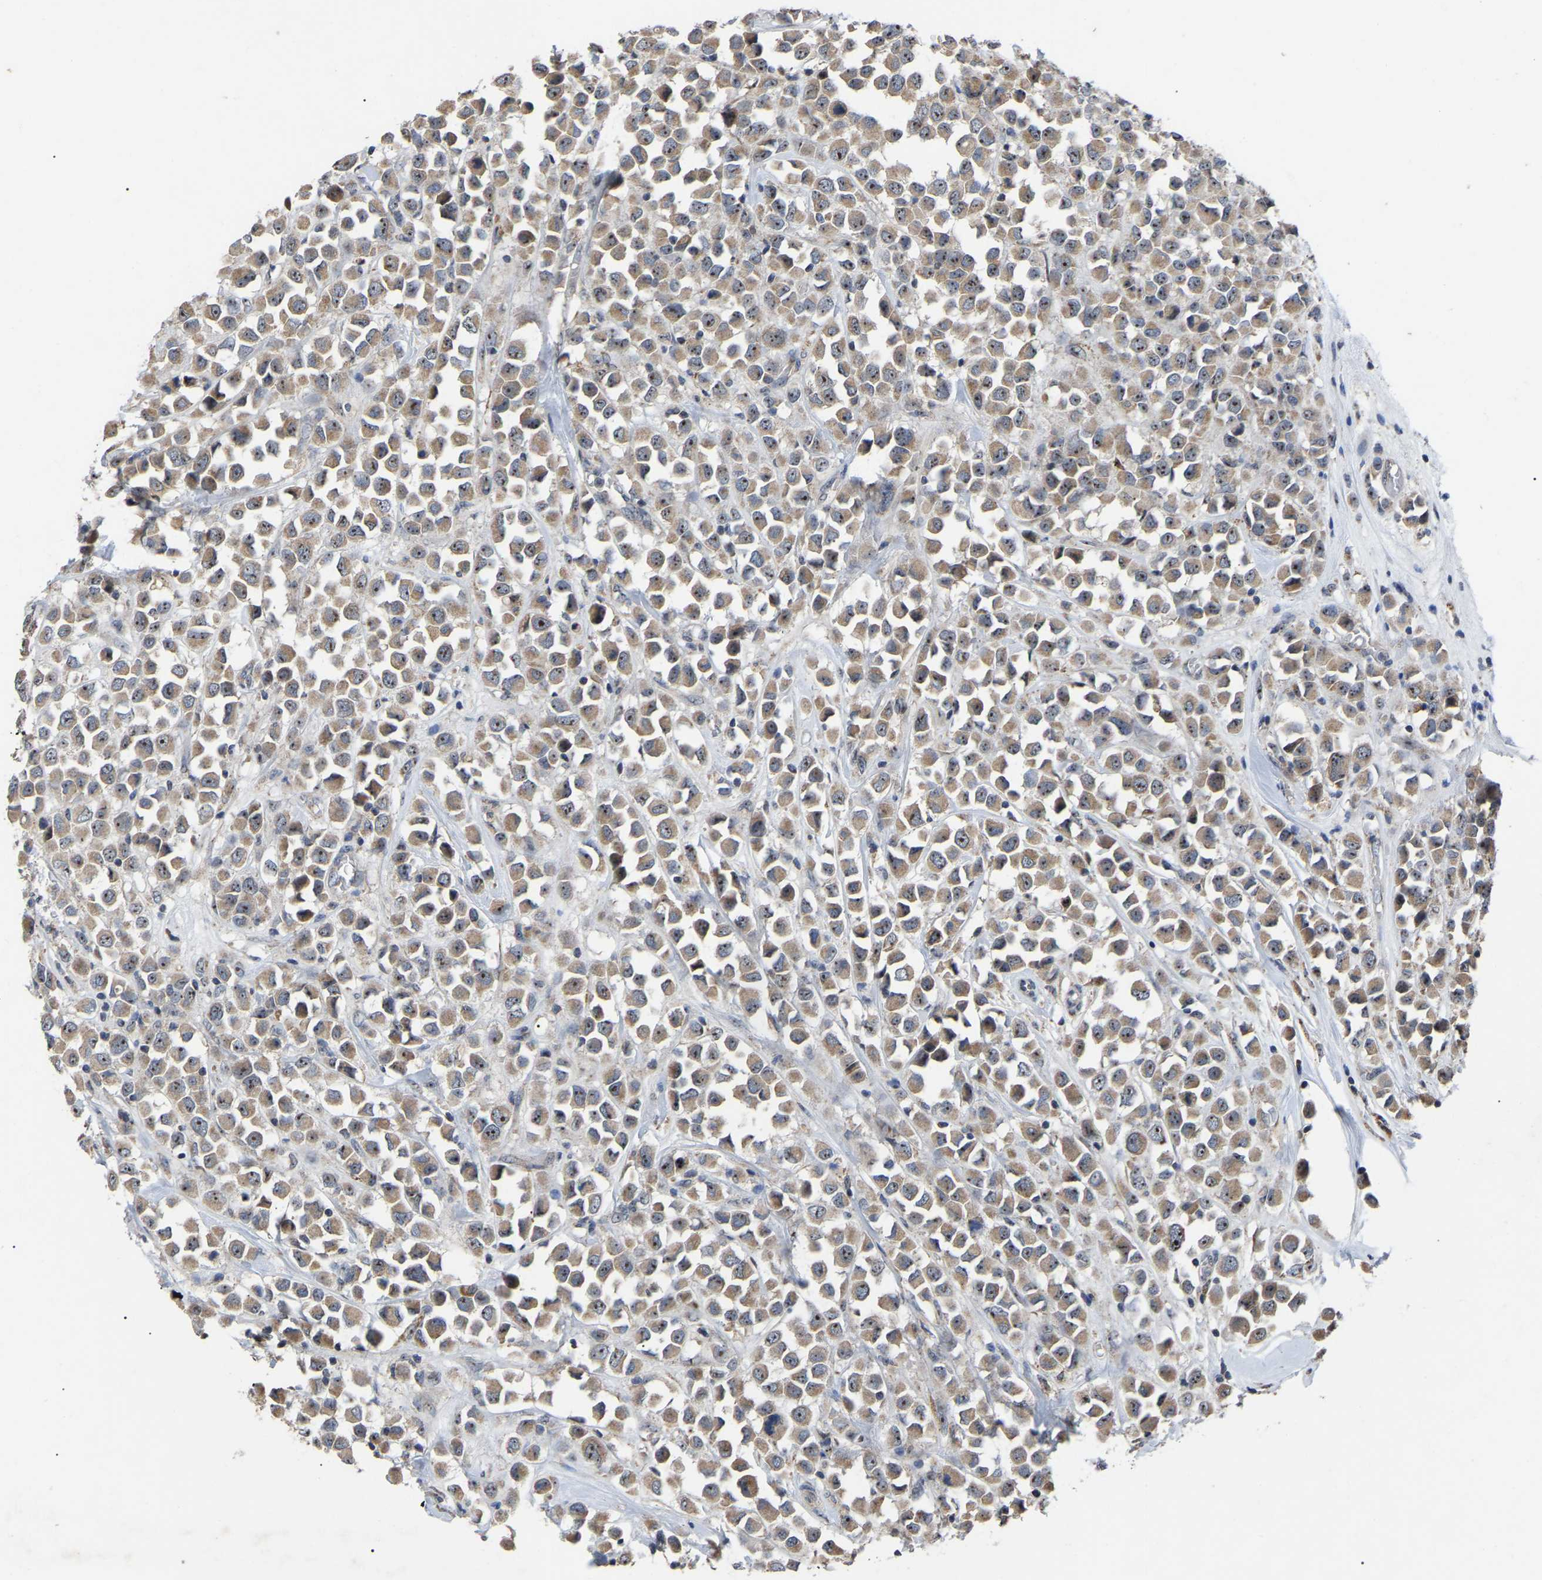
{"staining": {"intensity": "moderate", "quantity": ">75%", "location": "cytoplasmic/membranous,nuclear"}, "tissue": "breast cancer", "cell_type": "Tumor cells", "image_type": "cancer", "snomed": [{"axis": "morphology", "description": "Duct carcinoma"}, {"axis": "topography", "description": "Breast"}], "caption": "A medium amount of moderate cytoplasmic/membranous and nuclear positivity is appreciated in about >75% of tumor cells in breast cancer tissue.", "gene": "NOP53", "patient": {"sex": "female", "age": 61}}